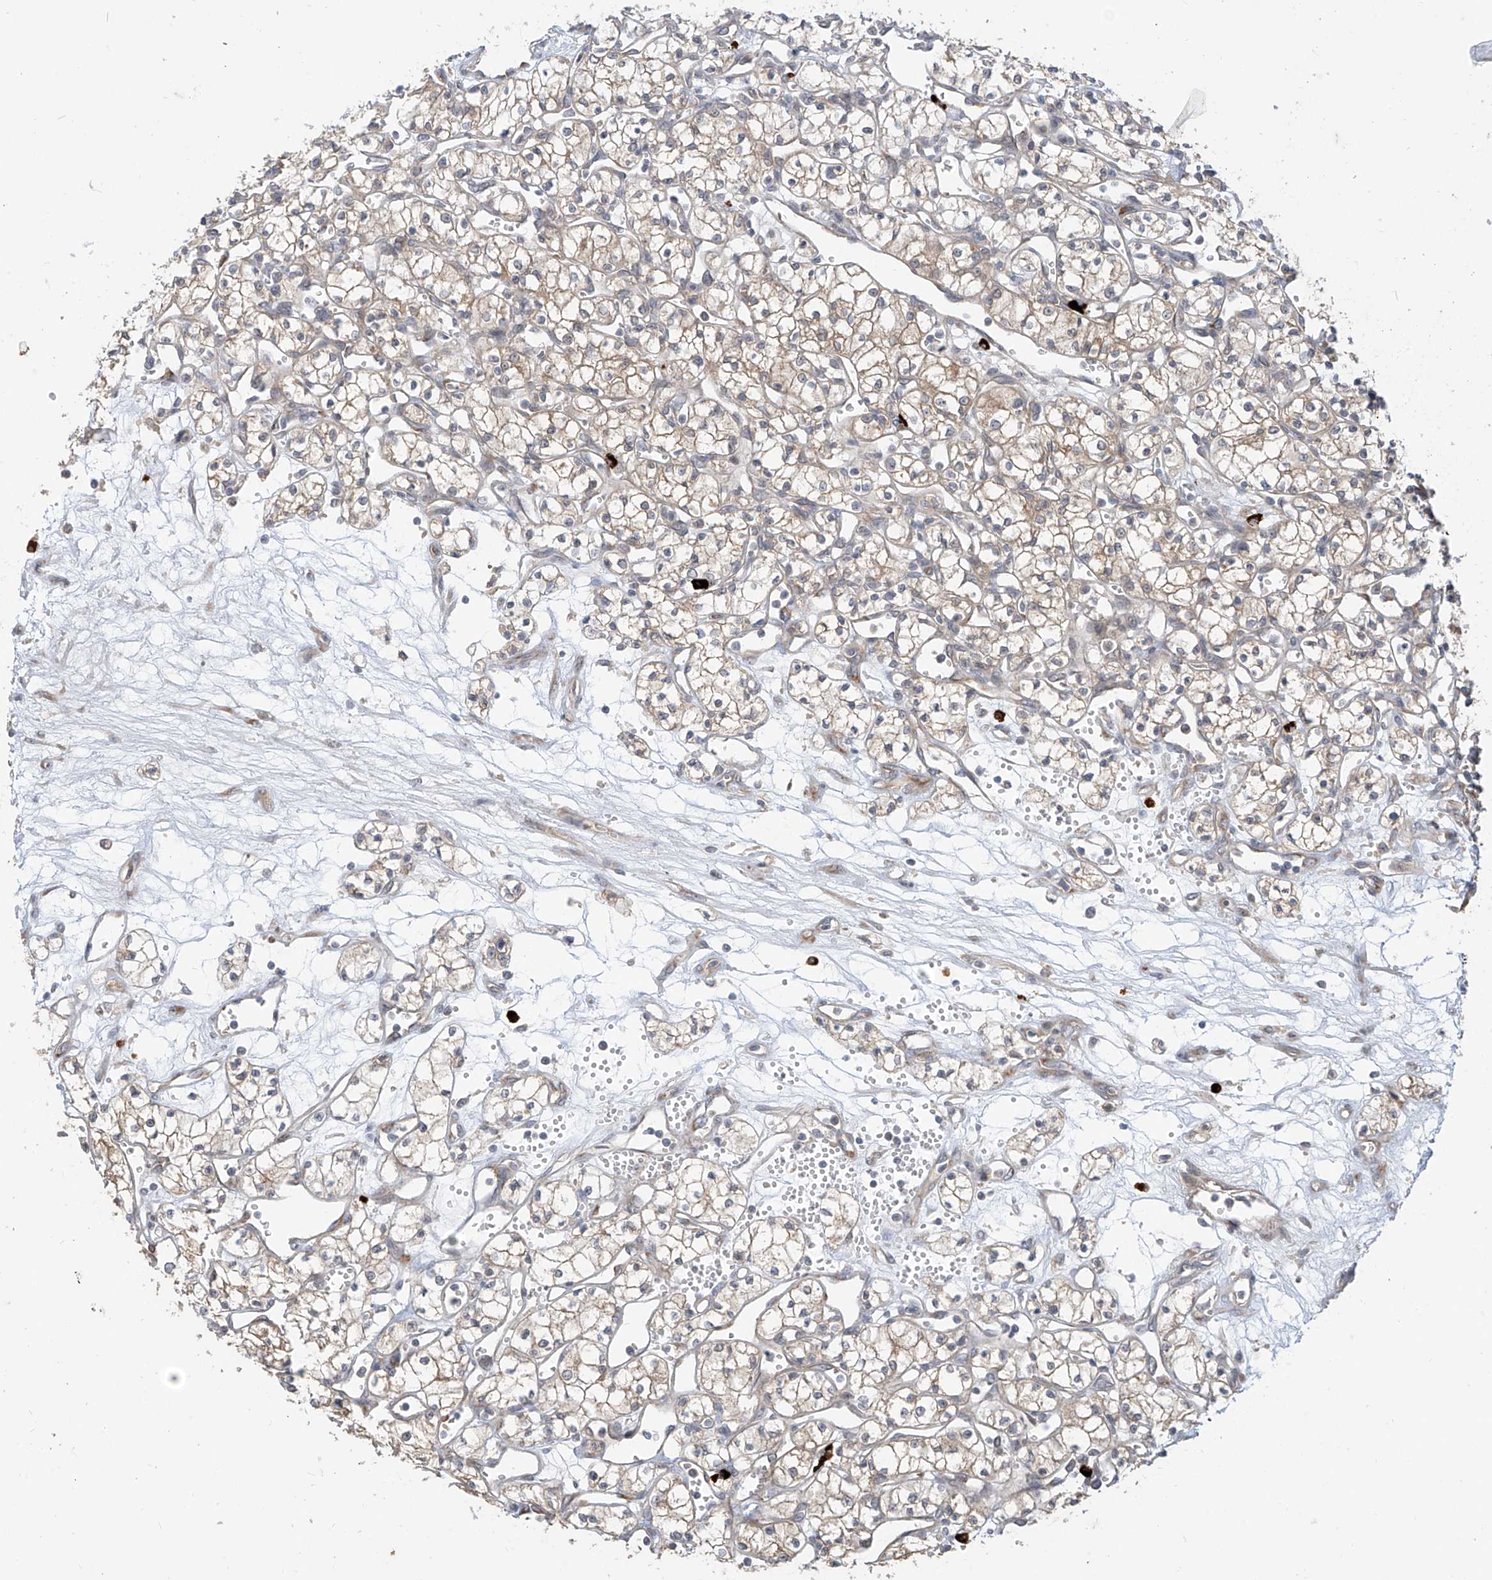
{"staining": {"intensity": "weak", "quantity": "<25%", "location": "cytoplasmic/membranous"}, "tissue": "renal cancer", "cell_type": "Tumor cells", "image_type": "cancer", "snomed": [{"axis": "morphology", "description": "Adenocarcinoma, NOS"}, {"axis": "topography", "description": "Kidney"}], "caption": "Immunohistochemistry photomicrograph of human renal cancer (adenocarcinoma) stained for a protein (brown), which reveals no expression in tumor cells. The staining is performed using DAB brown chromogen with nuclei counter-stained in using hematoxylin.", "gene": "MTUS2", "patient": {"sex": "male", "age": 59}}